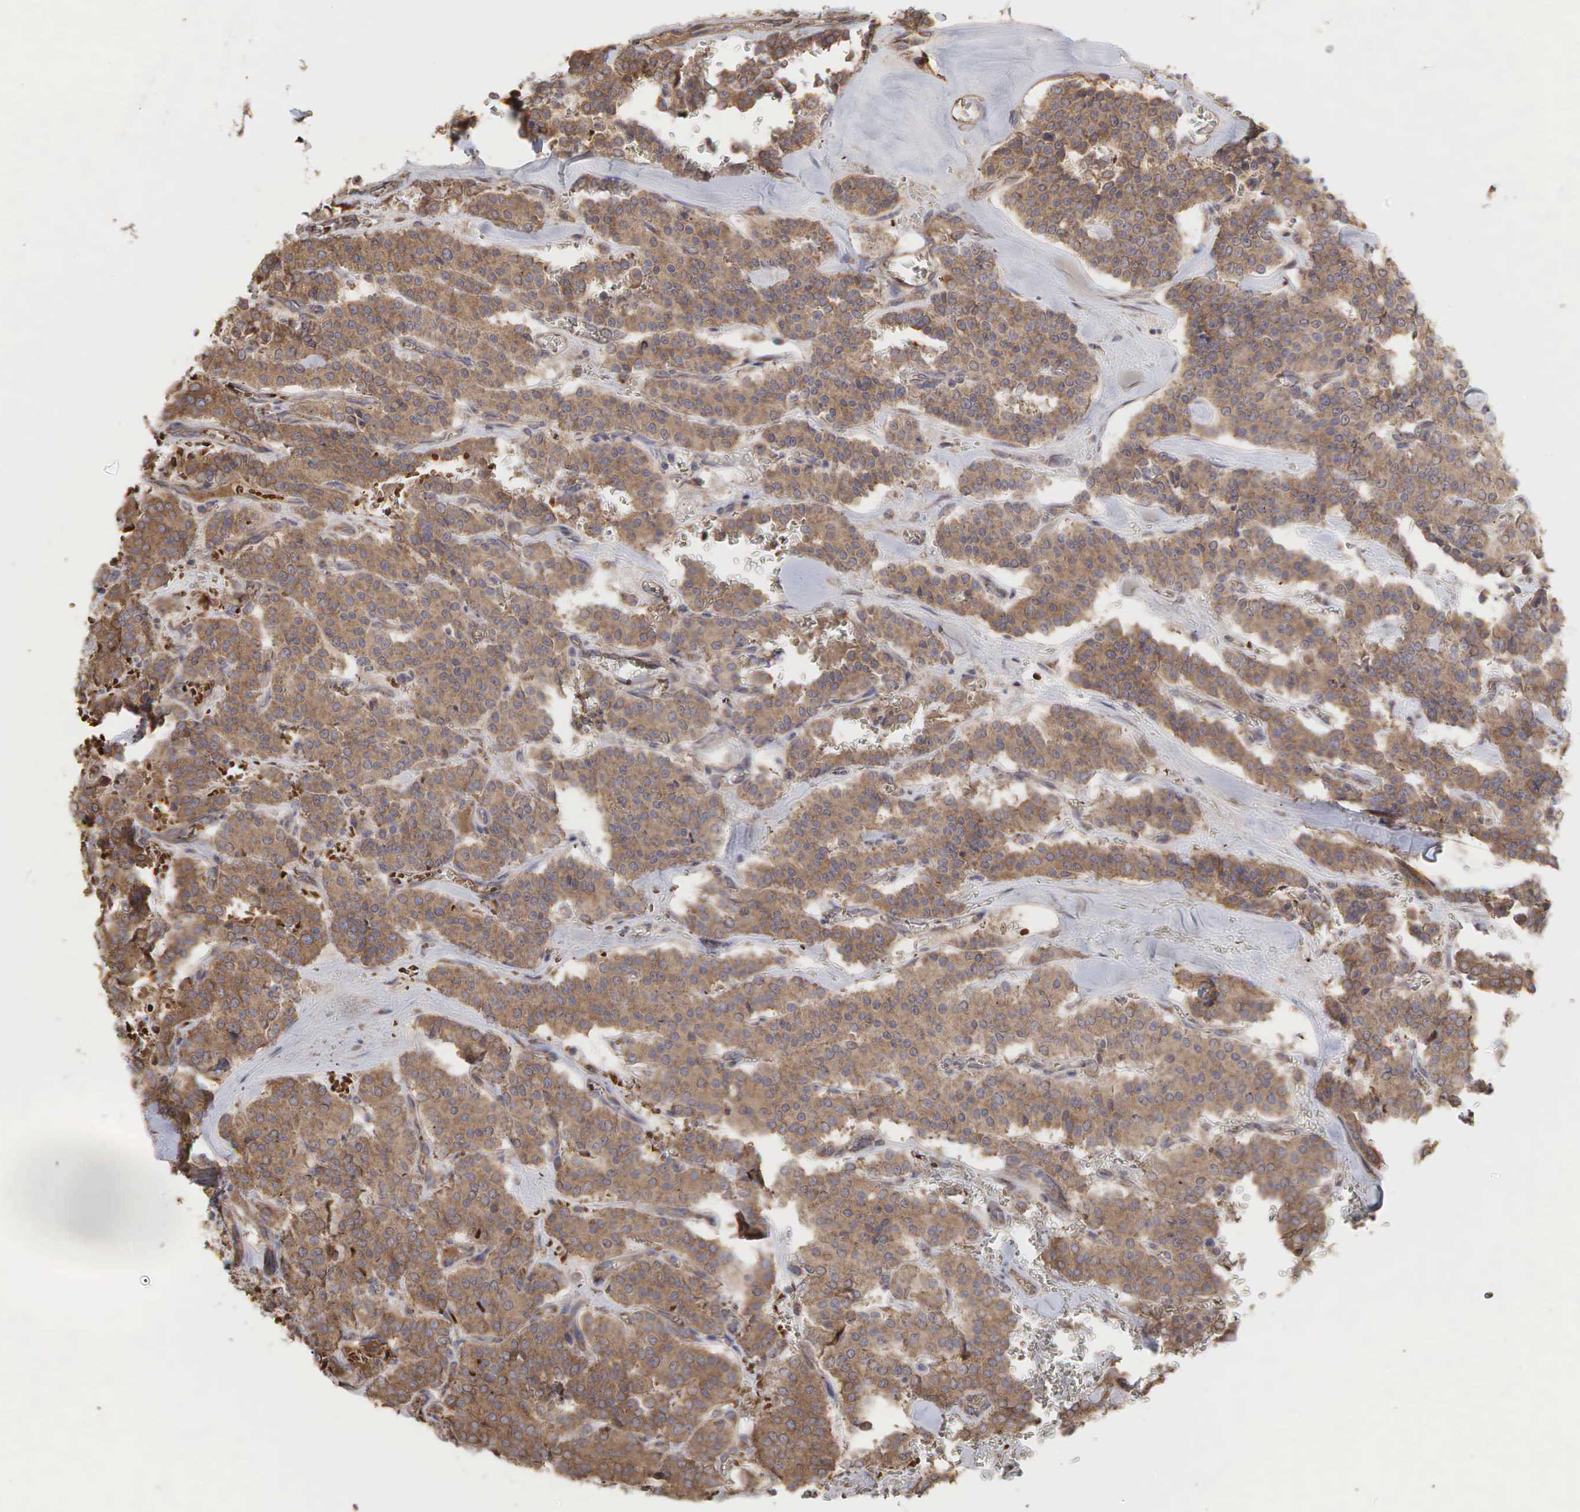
{"staining": {"intensity": "moderate", "quantity": ">75%", "location": "cytoplasmic/membranous"}, "tissue": "carcinoid", "cell_type": "Tumor cells", "image_type": "cancer", "snomed": [{"axis": "morphology", "description": "Carcinoid, malignant, NOS"}, {"axis": "topography", "description": "Bronchus"}], "caption": "DAB (3,3'-diaminobenzidine) immunohistochemical staining of human carcinoid (malignant) displays moderate cytoplasmic/membranous protein expression in approximately >75% of tumor cells.", "gene": "PABPC5", "patient": {"sex": "male", "age": 55}}